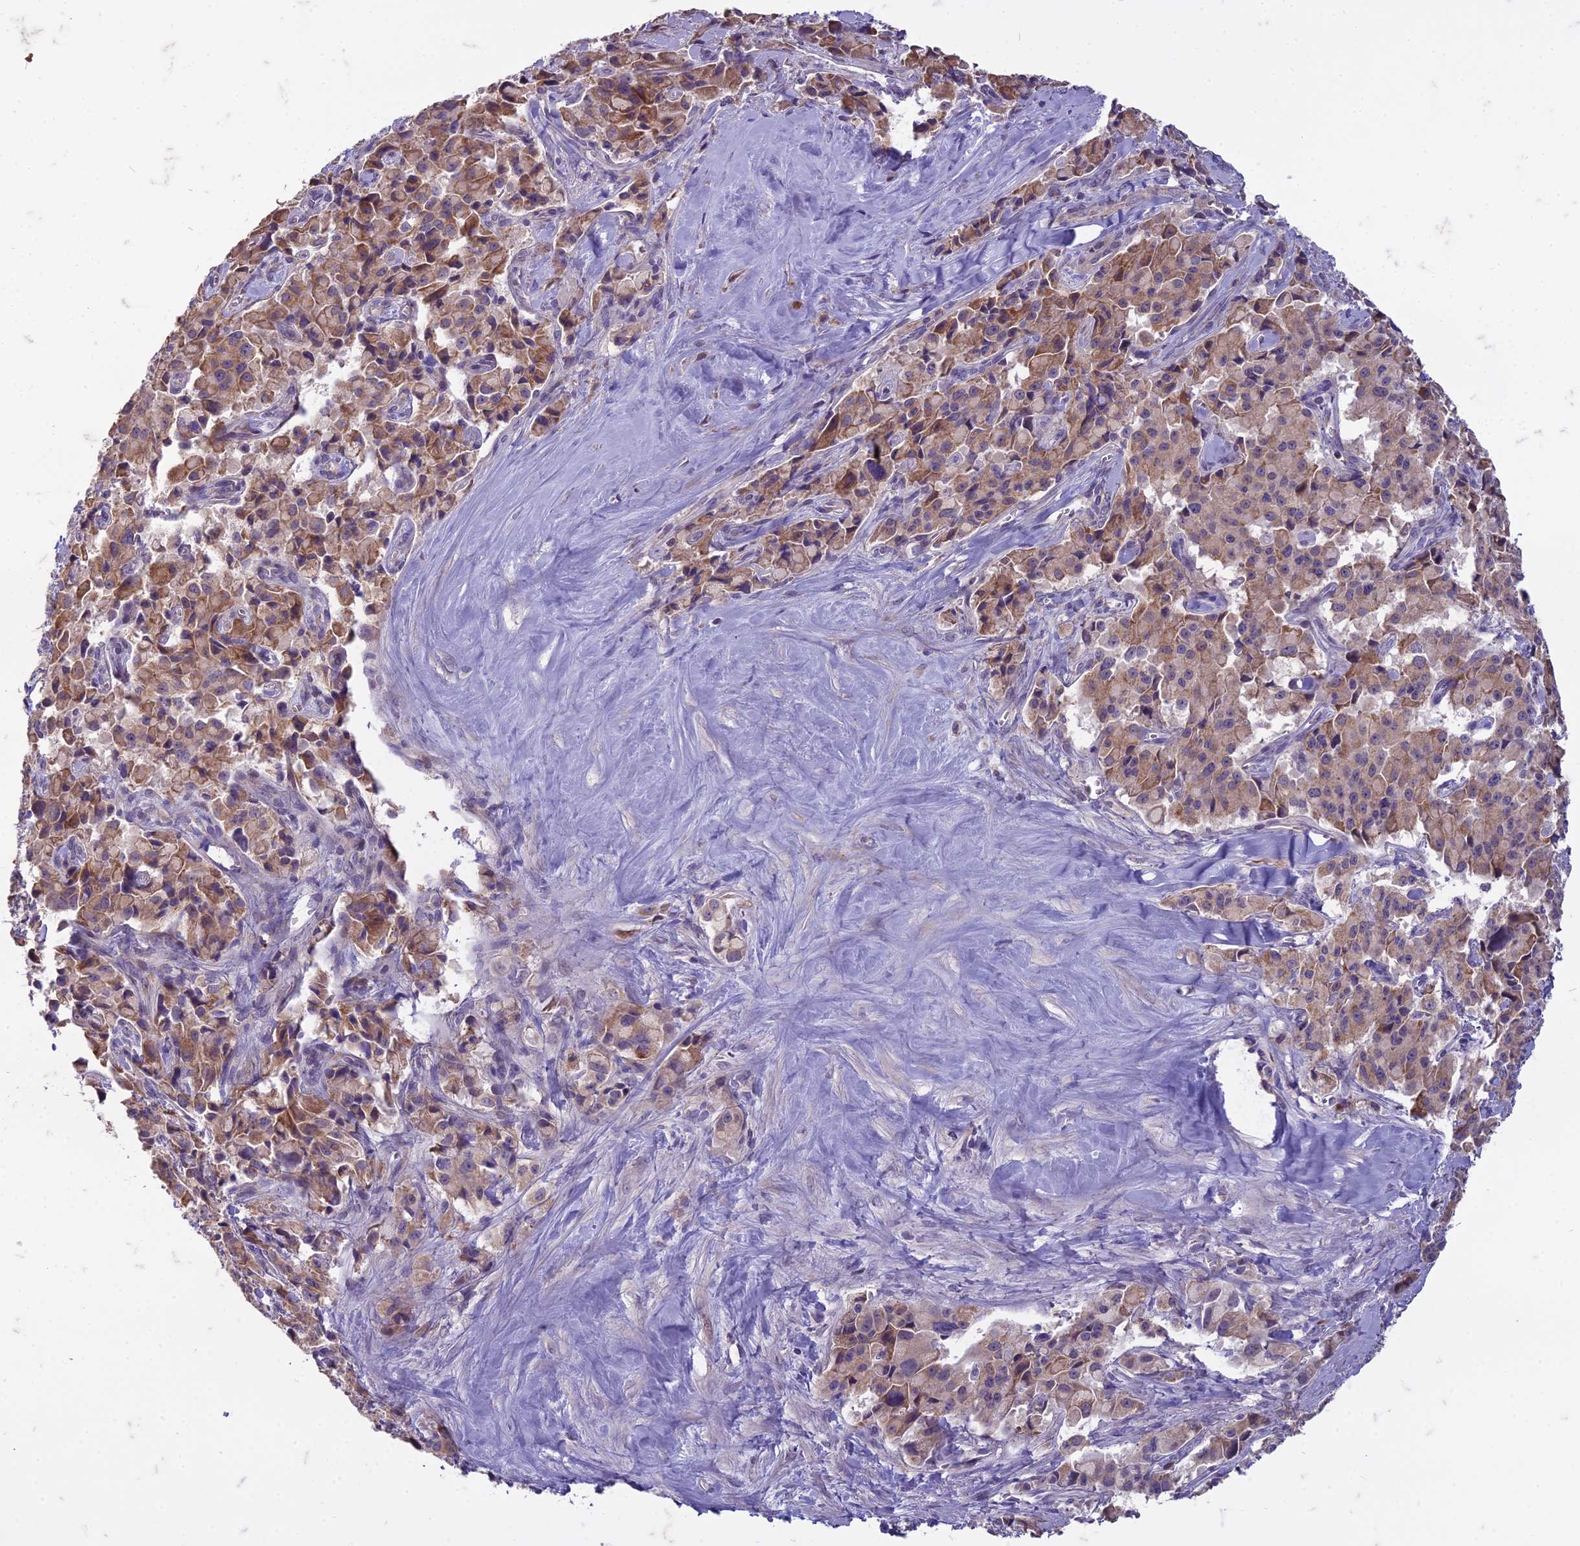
{"staining": {"intensity": "moderate", "quantity": "25%-75%", "location": "cytoplasmic/membranous"}, "tissue": "pancreatic cancer", "cell_type": "Tumor cells", "image_type": "cancer", "snomed": [{"axis": "morphology", "description": "Adenocarcinoma, NOS"}, {"axis": "topography", "description": "Pancreas"}], "caption": "Protein staining by immunohistochemistry demonstrates moderate cytoplasmic/membranous staining in about 25%-75% of tumor cells in pancreatic cancer (adenocarcinoma).", "gene": "DUS2", "patient": {"sex": "male", "age": 65}}